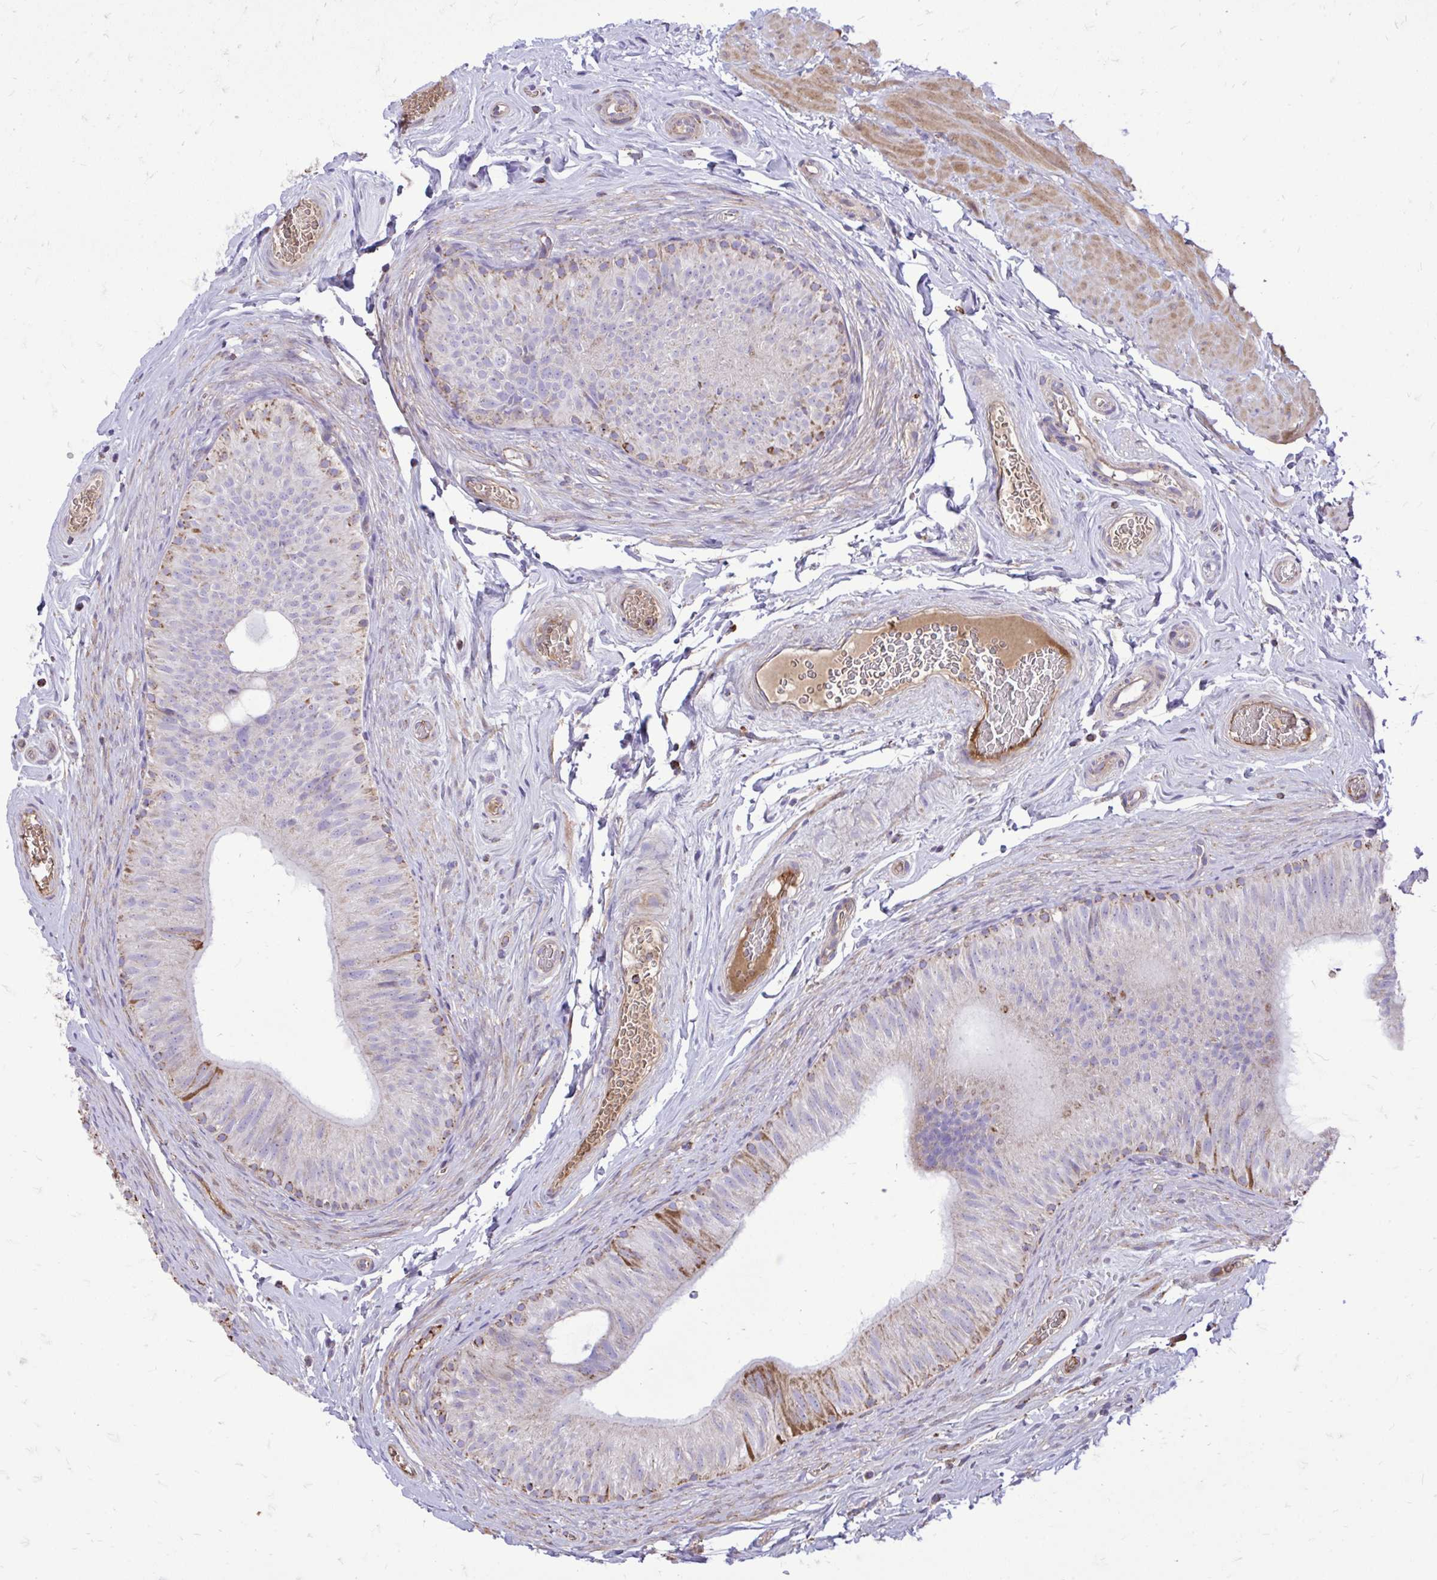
{"staining": {"intensity": "weak", "quantity": "<25%", "location": "cytoplasmic/membranous"}, "tissue": "epididymis", "cell_type": "Glandular cells", "image_type": "normal", "snomed": [{"axis": "morphology", "description": "Normal tissue, NOS"}, {"axis": "topography", "description": "Epididymis, spermatic cord, NOS"}, {"axis": "topography", "description": "Epididymis"}], "caption": "High power microscopy micrograph of an IHC image of benign epididymis, revealing no significant positivity in glandular cells. Brightfield microscopy of immunohistochemistry (IHC) stained with DAB (brown) and hematoxylin (blue), captured at high magnification.", "gene": "ATP13A2", "patient": {"sex": "male", "age": 31}}